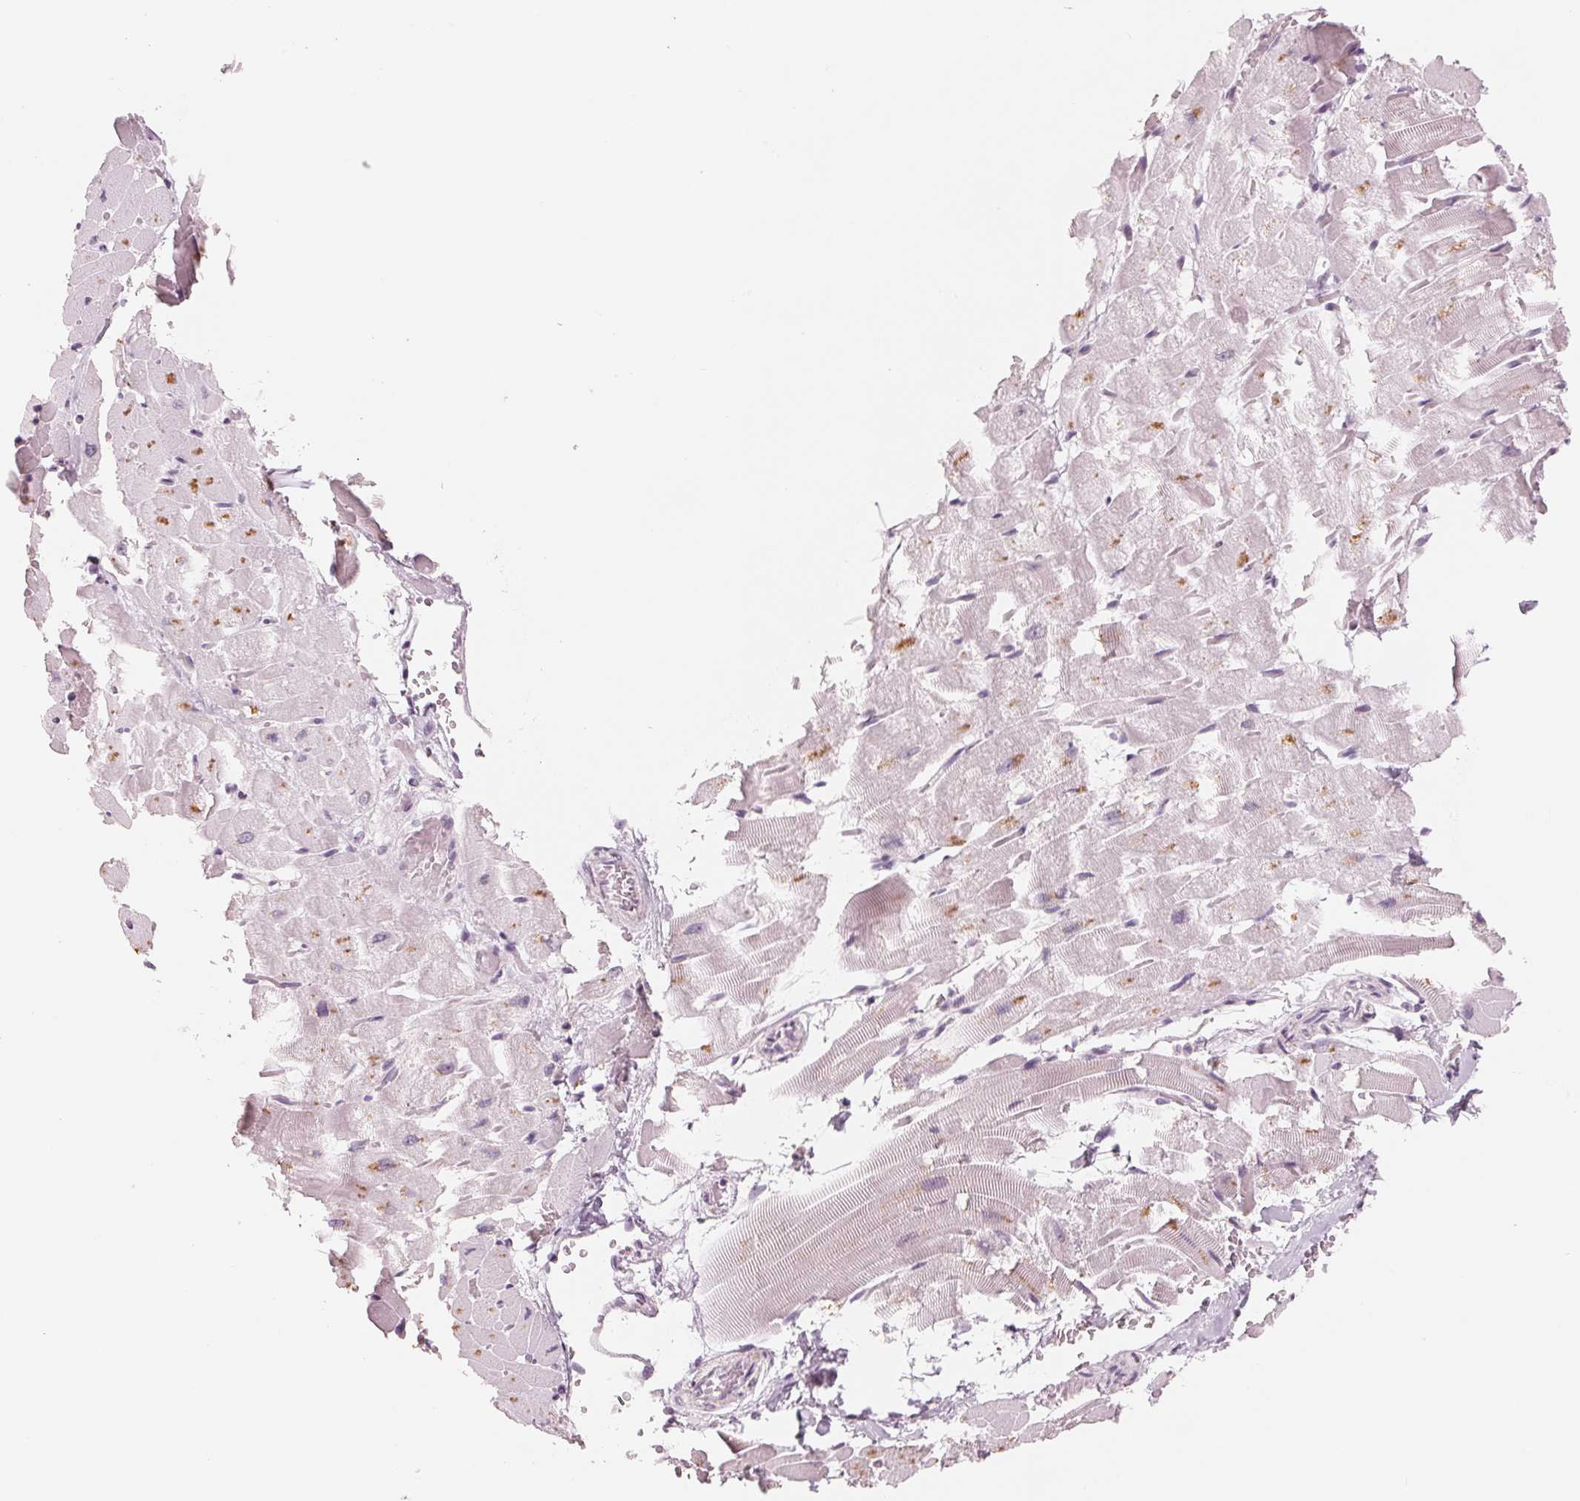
{"staining": {"intensity": "moderate", "quantity": "25%-75%", "location": "cytoplasmic/membranous"}, "tissue": "heart muscle", "cell_type": "Cardiomyocytes", "image_type": "normal", "snomed": [{"axis": "morphology", "description": "Normal tissue, NOS"}, {"axis": "topography", "description": "Heart"}], "caption": "Immunohistochemistry micrograph of benign heart muscle: heart muscle stained using IHC displays medium levels of moderate protein expression localized specifically in the cytoplasmic/membranous of cardiomyocytes, appearing as a cytoplasmic/membranous brown color.", "gene": "IL9R", "patient": {"sex": "male", "age": 37}}